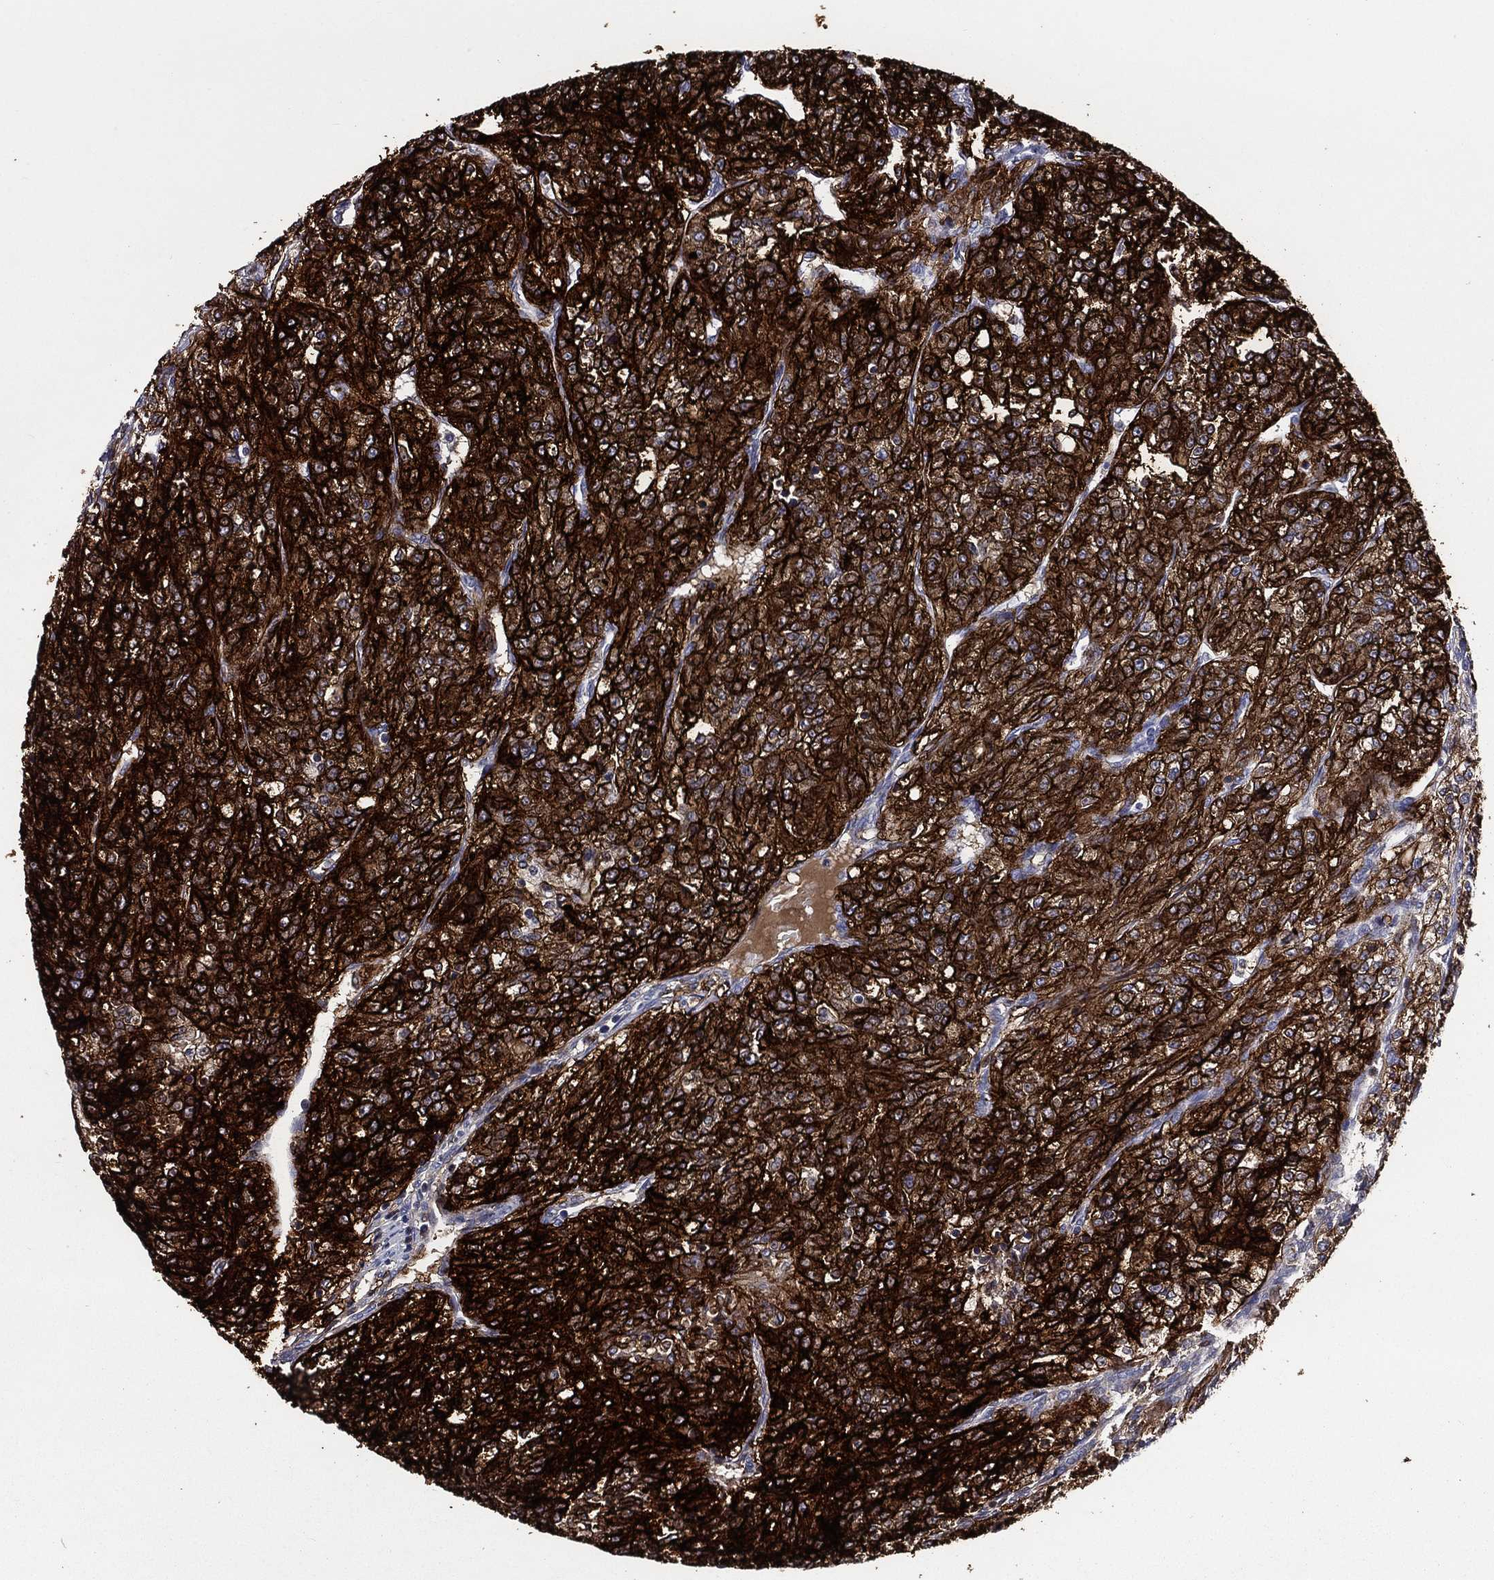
{"staining": {"intensity": "strong", "quantity": ">75%", "location": "cytoplasmic/membranous"}, "tissue": "renal cancer", "cell_type": "Tumor cells", "image_type": "cancer", "snomed": [{"axis": "morphology", "description": "Adenocarcinoma, NOS"}, {"axis": "topography", "description": "Kidney"}], "caption": "Human renal cancer stained for a protein (brown) demonstrates strong cytoplasmic/membranous positive expression in about >75% of tumor cells.", "gene": "ACE2", "patient": {"sex": "female", "age": 63}}